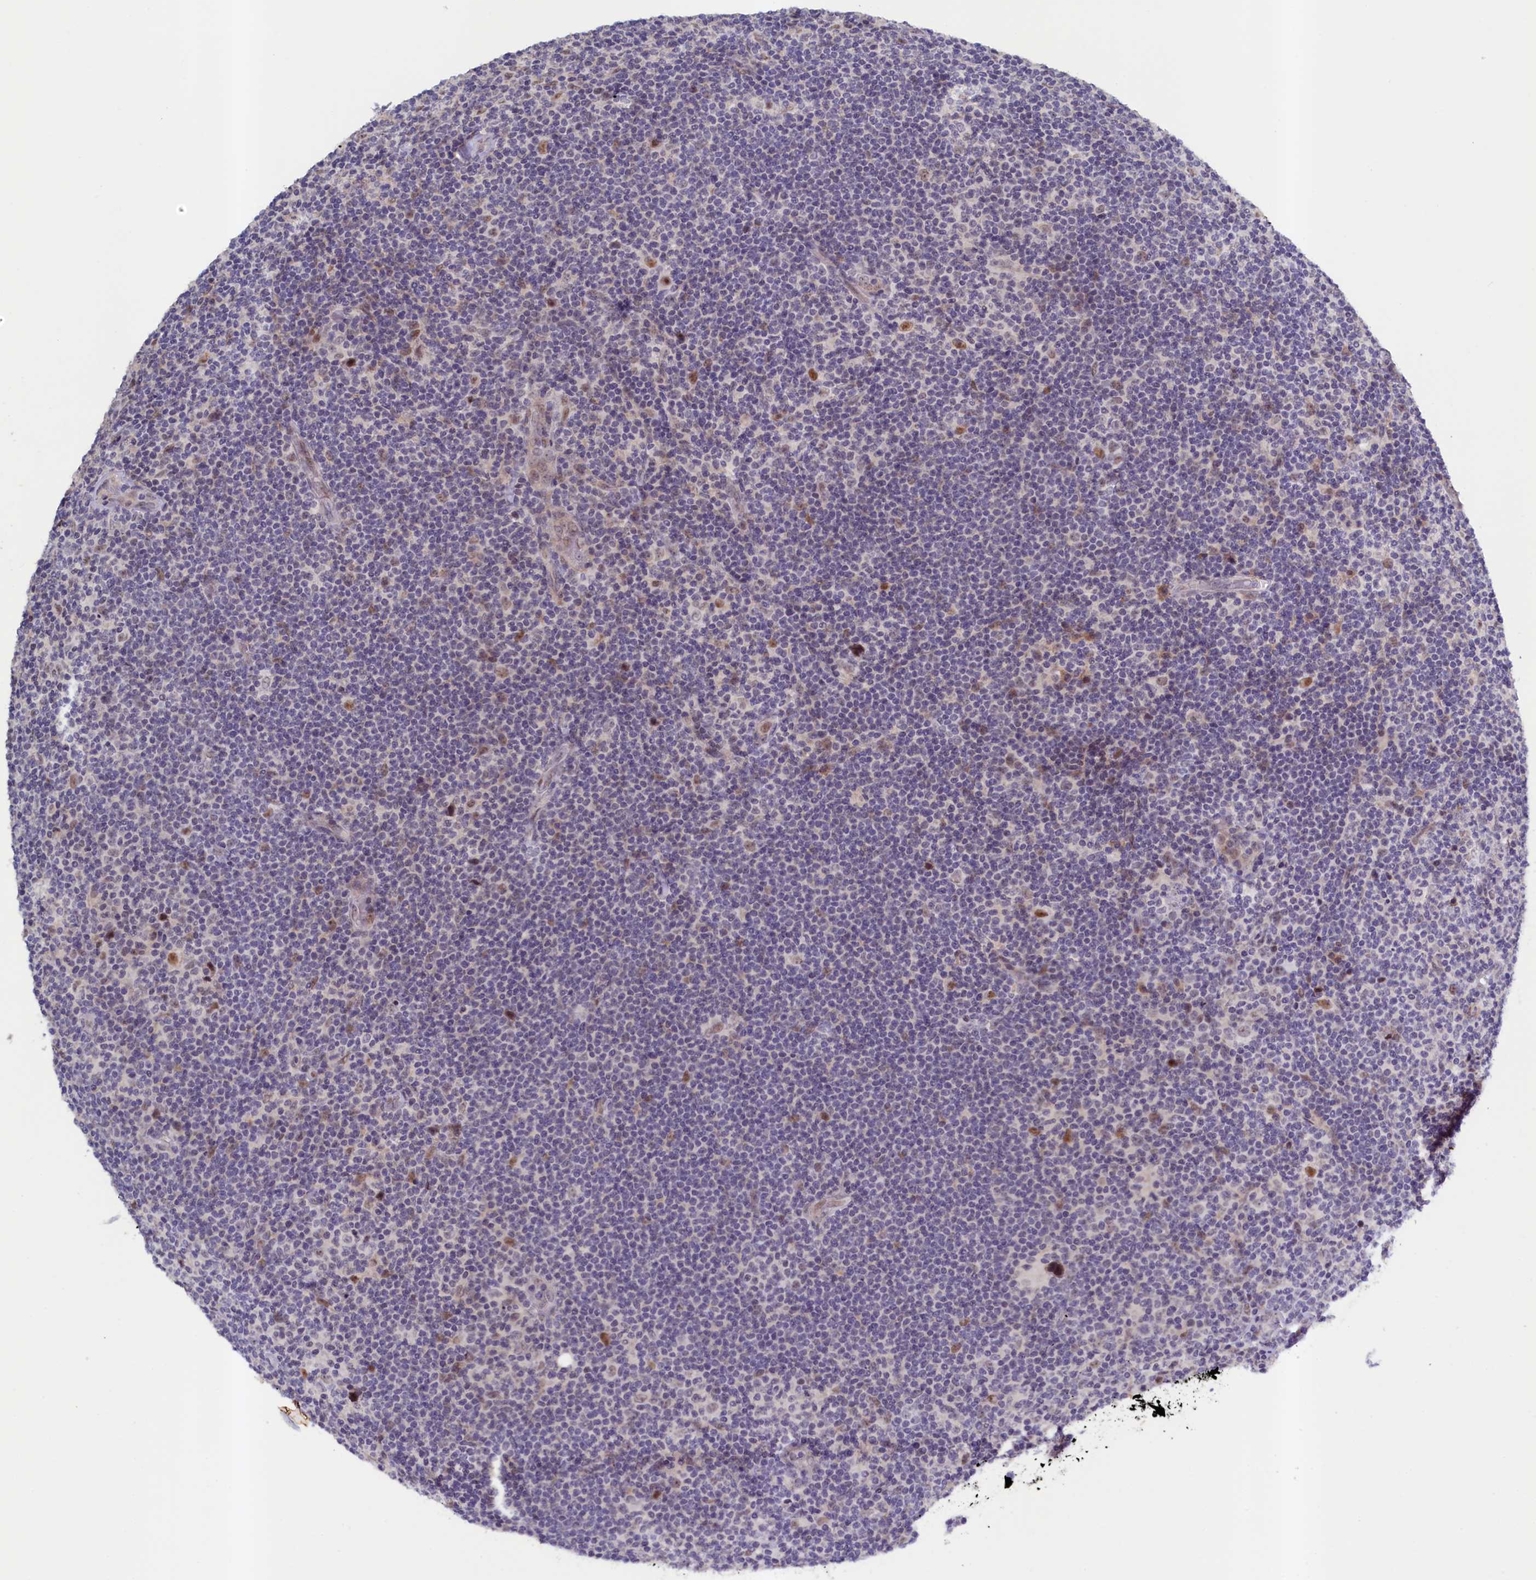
{"staining": {"intensity": "moderate", "quantity": "25%-75%", "location": "cytoplasmic/membranous,nuclear"}, "tissue": "lymphoma", "cell_type": "Tumor cells", "image_type": "cancer", "snomed": [{"axis": "morphology", "description": "Hodgkin's disease, NOS"}, {"axis": "topography", "description": "Lymph node"}], "caption": "A high-resolution photomicrograph shows IHC staining of Hodgkin's disease, which shows moderate cytoplasmic/membranous and nuclear staining in about 25%-75% of tumor cells.", "gene": "PACSIN3", "patient": {"sex": "female", "age": 57}}